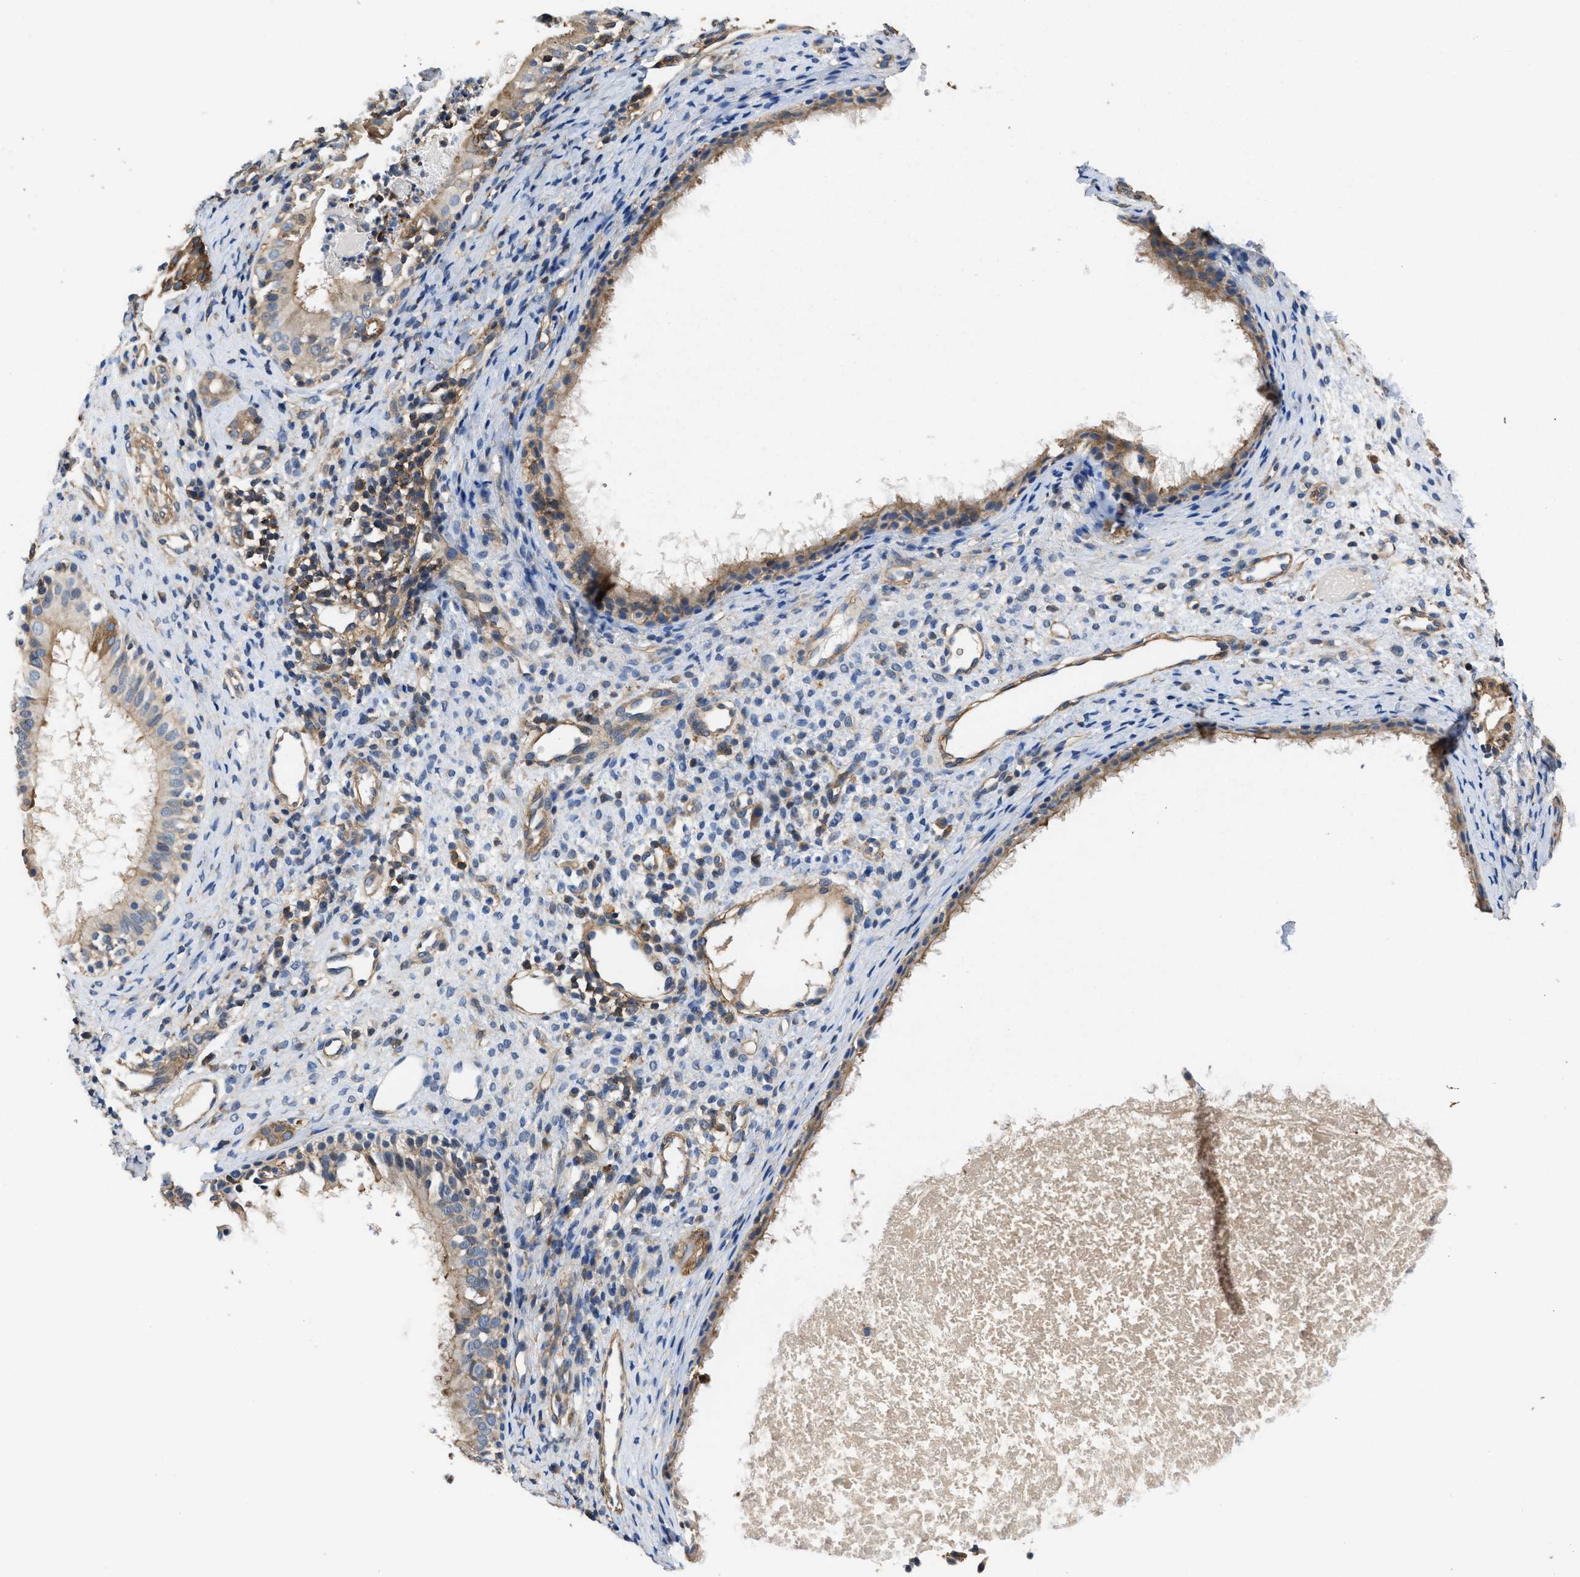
{"staining": {"intensity": "moderate", "quantity": ">75%", "location": "cytoplasmic/membranous"}, "tissue": "nasopharynx", "cell_type": "Respiratory epithelial cells", "image_type": "normal", "snomed": [{"axis": "morphology", "description": "Normal tissue, NOS"}, {"axis": "topography", "description": "Nasopharynx"}], "caption": "The image shows staining of normal nasopharynx, revealing moderate cytoplasmic/membranous protein positivity (brown color) within respiratory epithelial cells.", "gene": "LINGO2", "patient": {"sex": "male", "age": 22}}